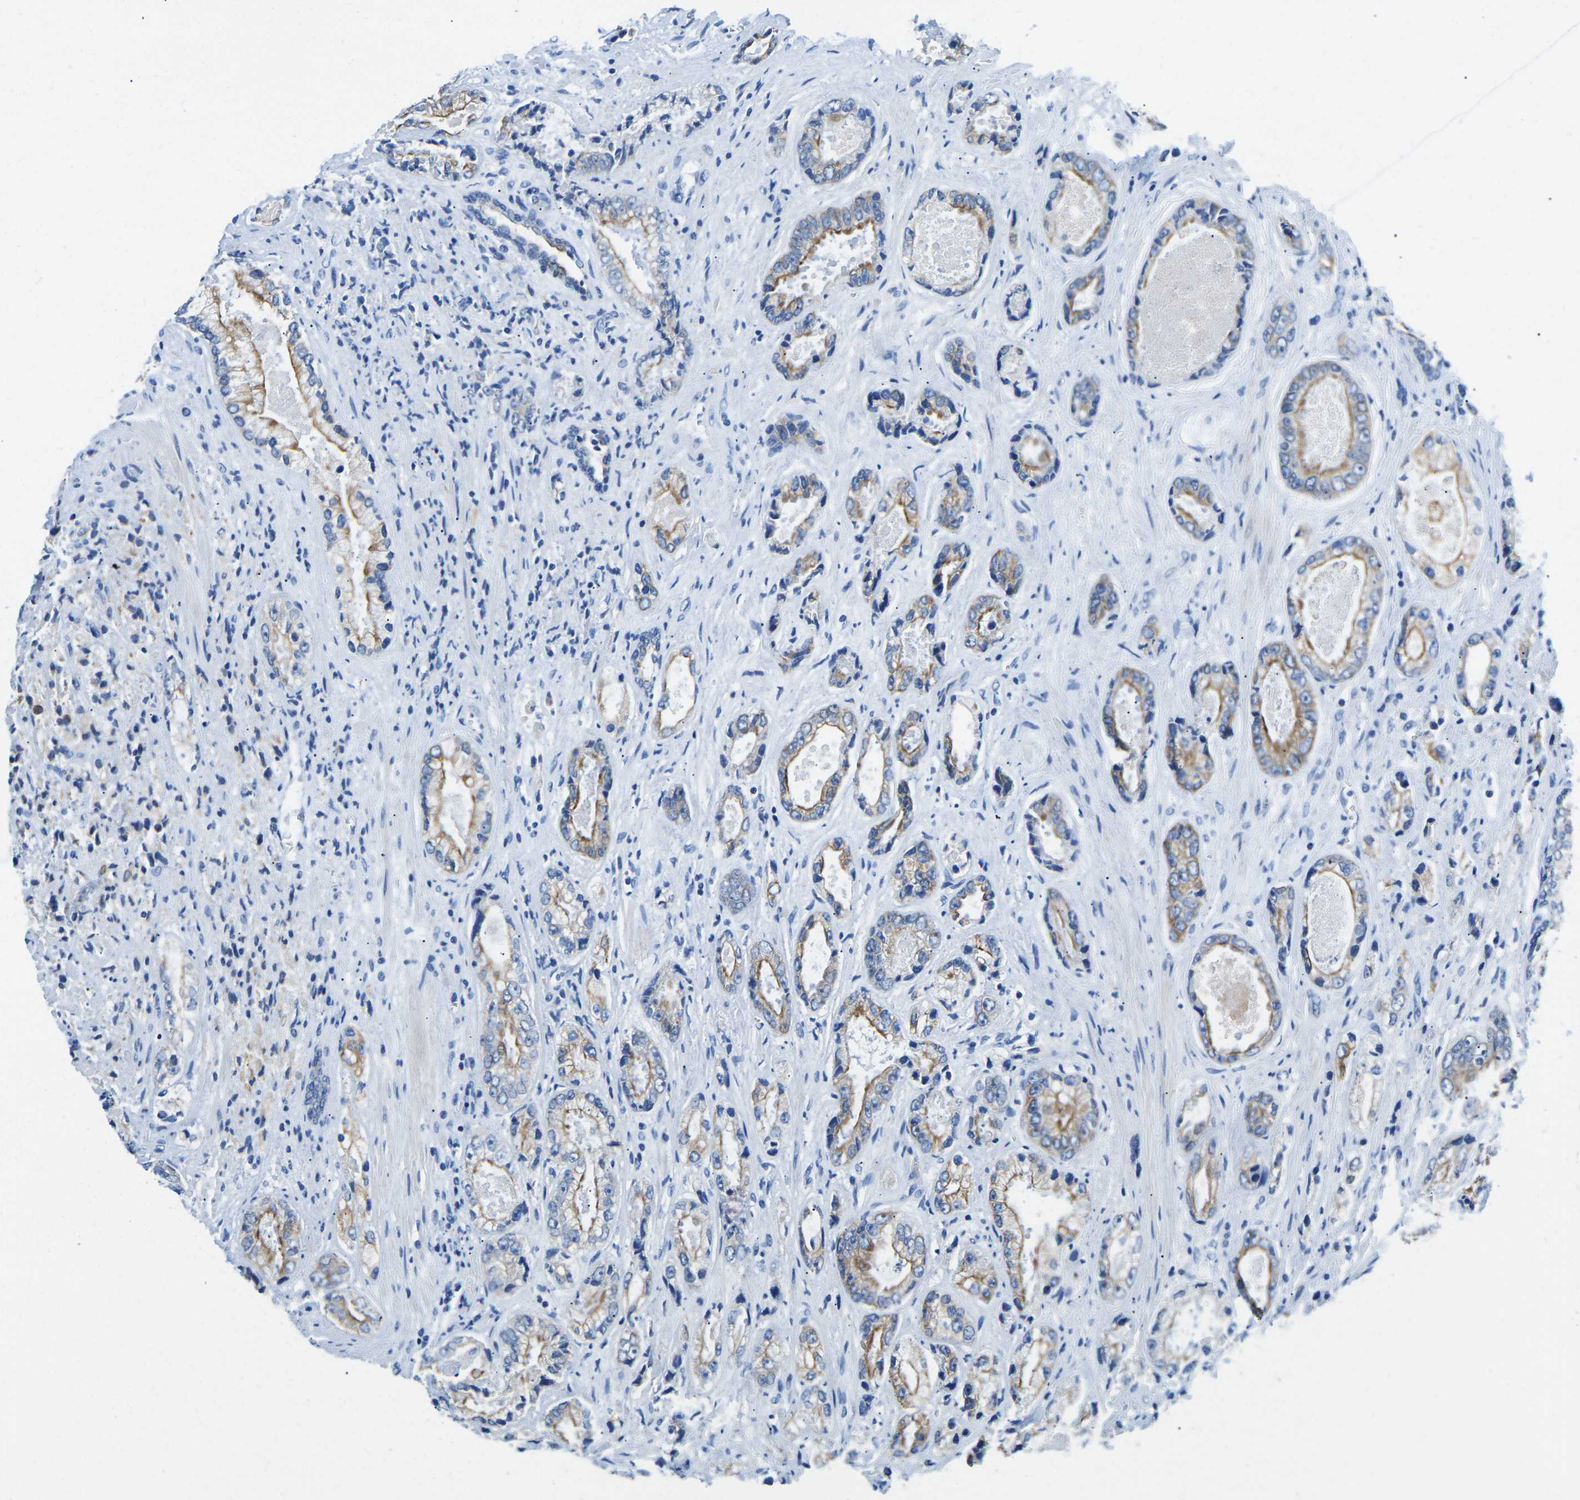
{"staining": {"intensity": "moderate", "quantity": "25%-75%", "location": "cytoplasmic/membranous"}, "tissue": "prostate cancer", "cell_type": "Tumor cells", "image_type": "cancer", "snomed": [{"axis": "morphology", "description": "Adenocarcinoma, High grade"}, {"axis": "topography", "description": "Prostate"}], "caption": "Prostate high-grade adenocarcinoma tissue shows moderate cytoplasmic/membranous expression in about 25%-75% of tumor cells, visualized by immunohistochemistry.", "gene": "TM6SF1", "patient": {"sex": "male", "age": 61}}